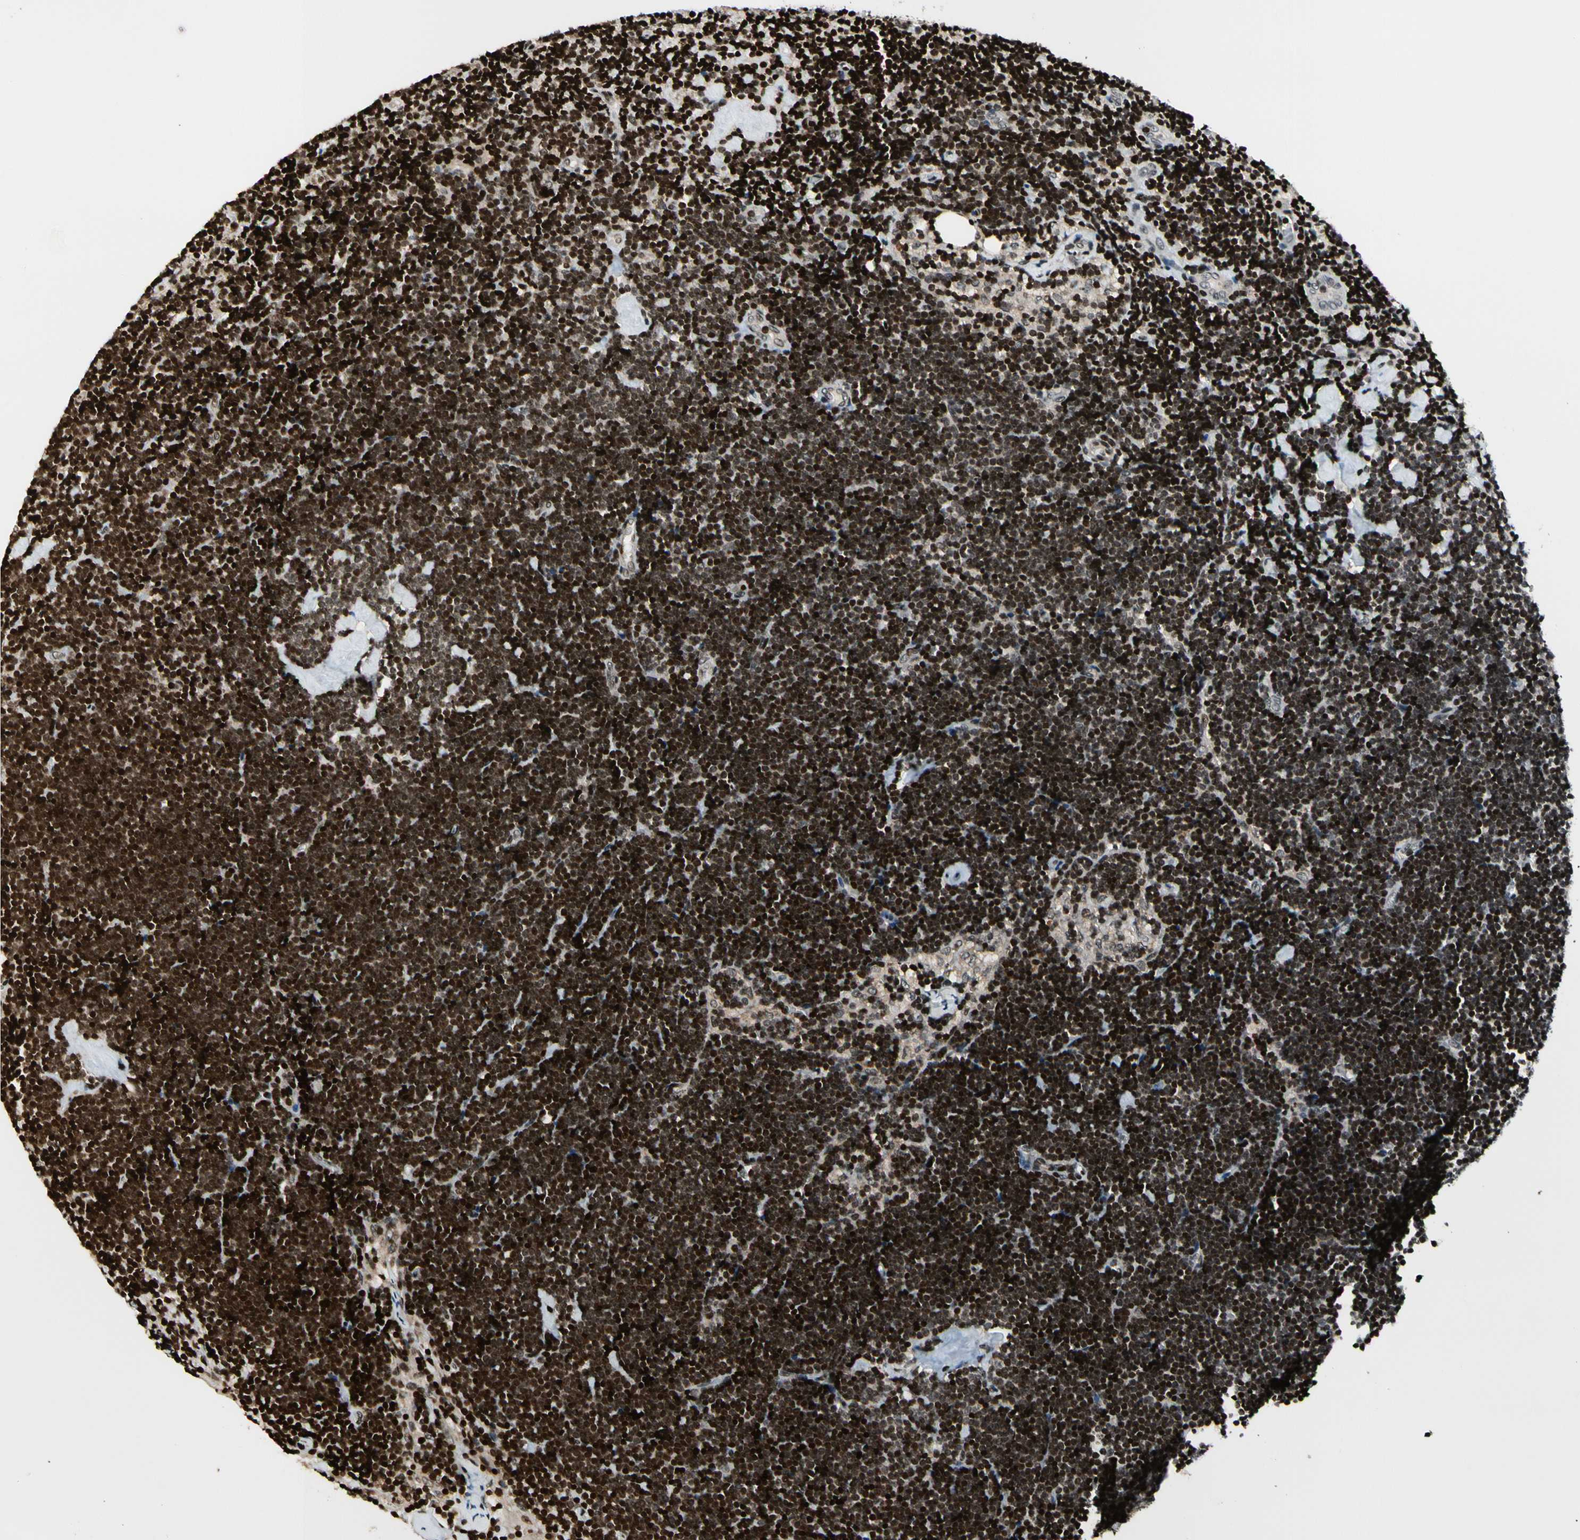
{"staining": {"intensity": "strong", "quantity": ">75%", "location": "nuclear"}, "tissue": "lymph node", "cell_type": "Germinal center cells", "image_type": "normal", "snomed": [{"axis": "morphology", "description": "Normal tissue, NOS"}, {"axis": "topography", "description": "Lymph node"}], "caption": "High-power microscopy captured an immunohistochemistry photomicrograph of unremarkable lymph node, revealing strong nuclear staining in approximately >75% of germinal center cells. (Stains: DAB (3,3'-diaminobenzidine) in brown, nuclei in blue, Microscopy: brightfield microscopy at high magnification).", "gene": "TSHZ3", "patient": {"sex": "male", "age": 63}}